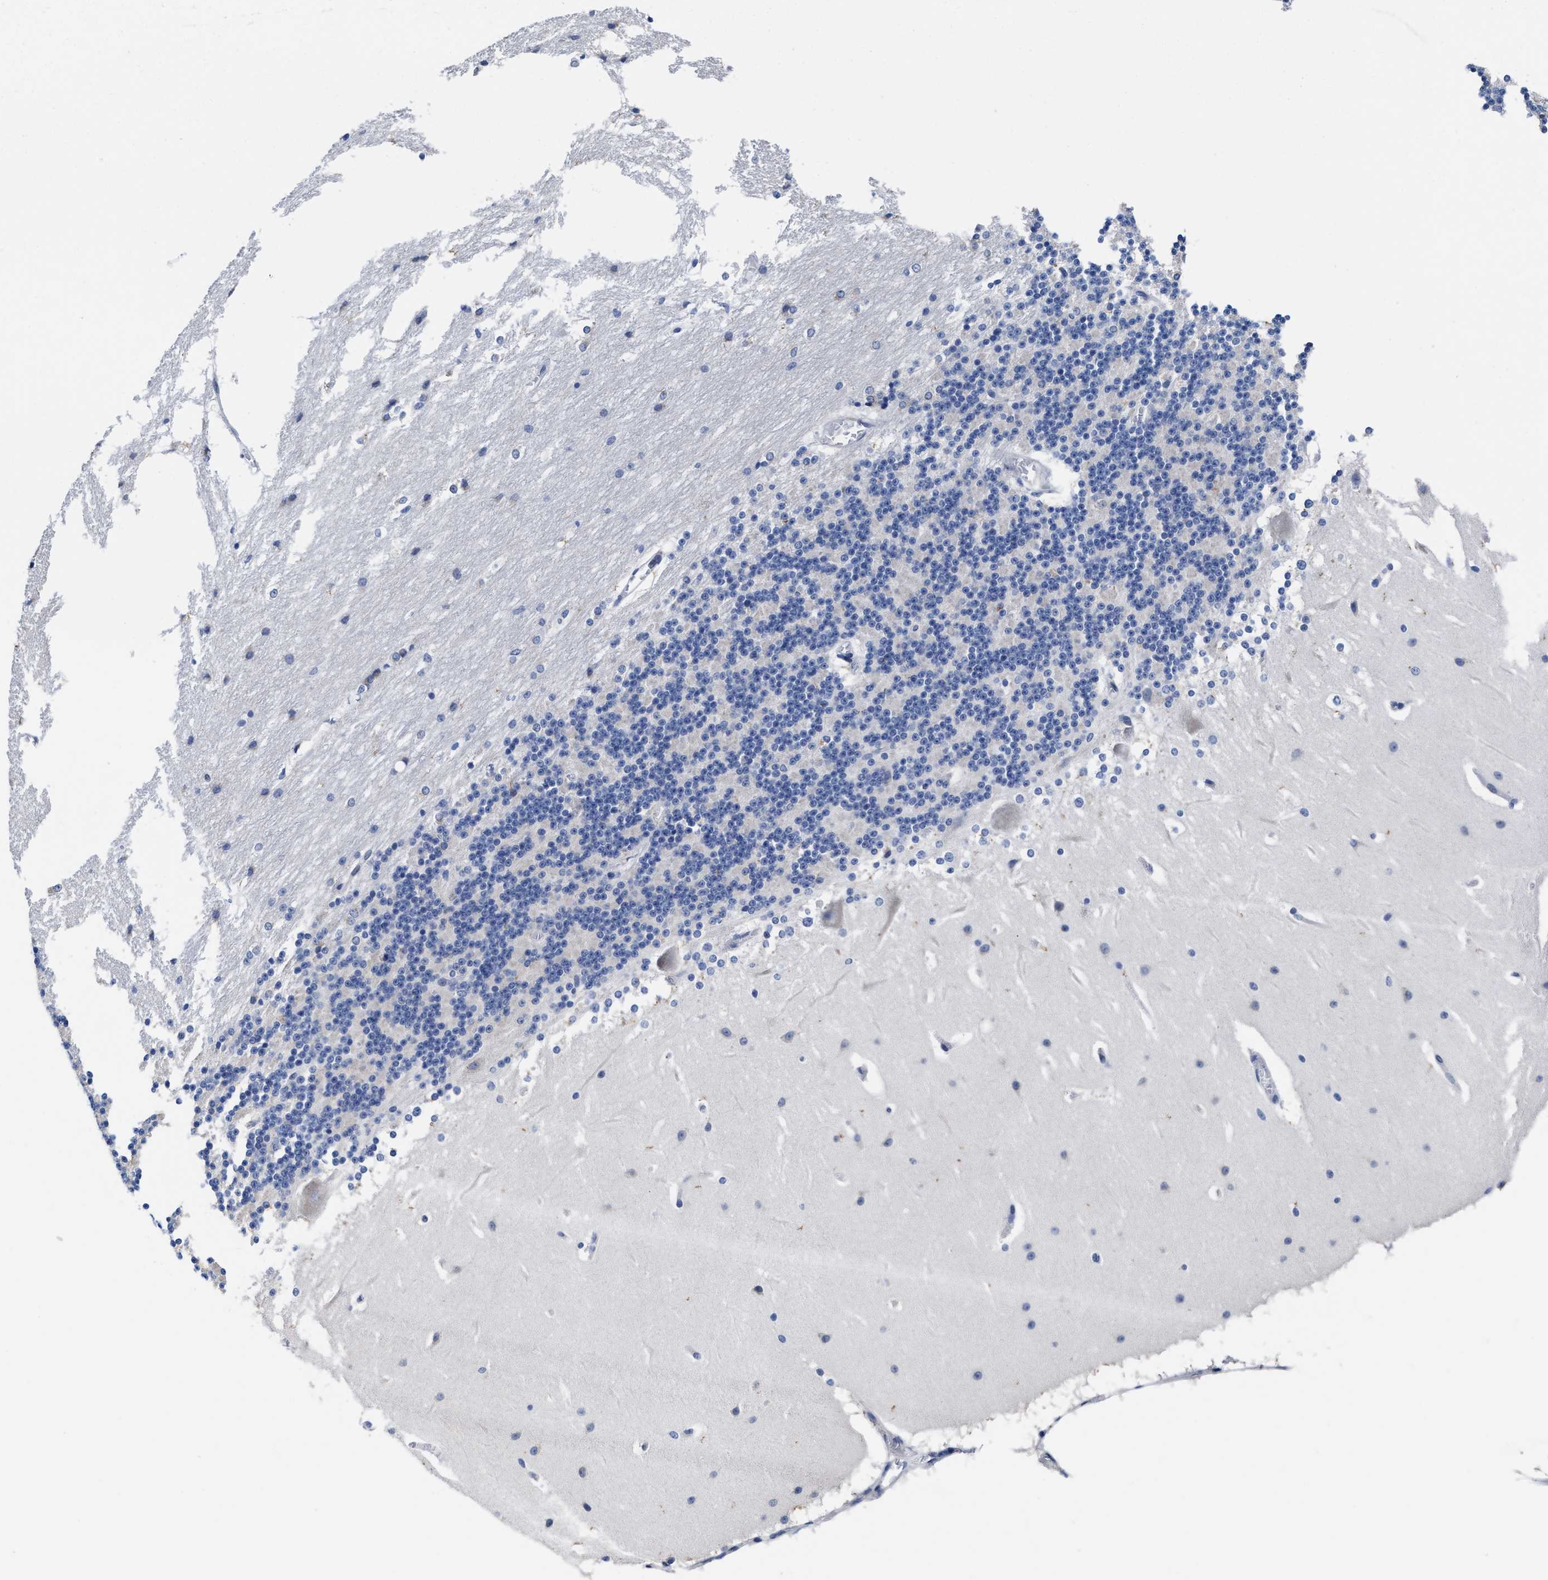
{"staining": {"intensity": "negative", "quantity": "none", "location": "none"}, "tissue": "cerebellum", "cell_type": "Cells in granular layer", "image_type": "normal", "snomed": [{"axis": "morphology", "description": "Normal tissue, NOS"}, {"axis": "topography", "description": "Cerebellum"}], "caption": "This is a histopathology image of immunohistochemistry staining of benign cerebellum, which shows no positivity in cells in granular layer. (DAB immunohistochemistry, high magnification).", "gene": "HOOK1", "patient": {"sex": "female", "age": 19}}